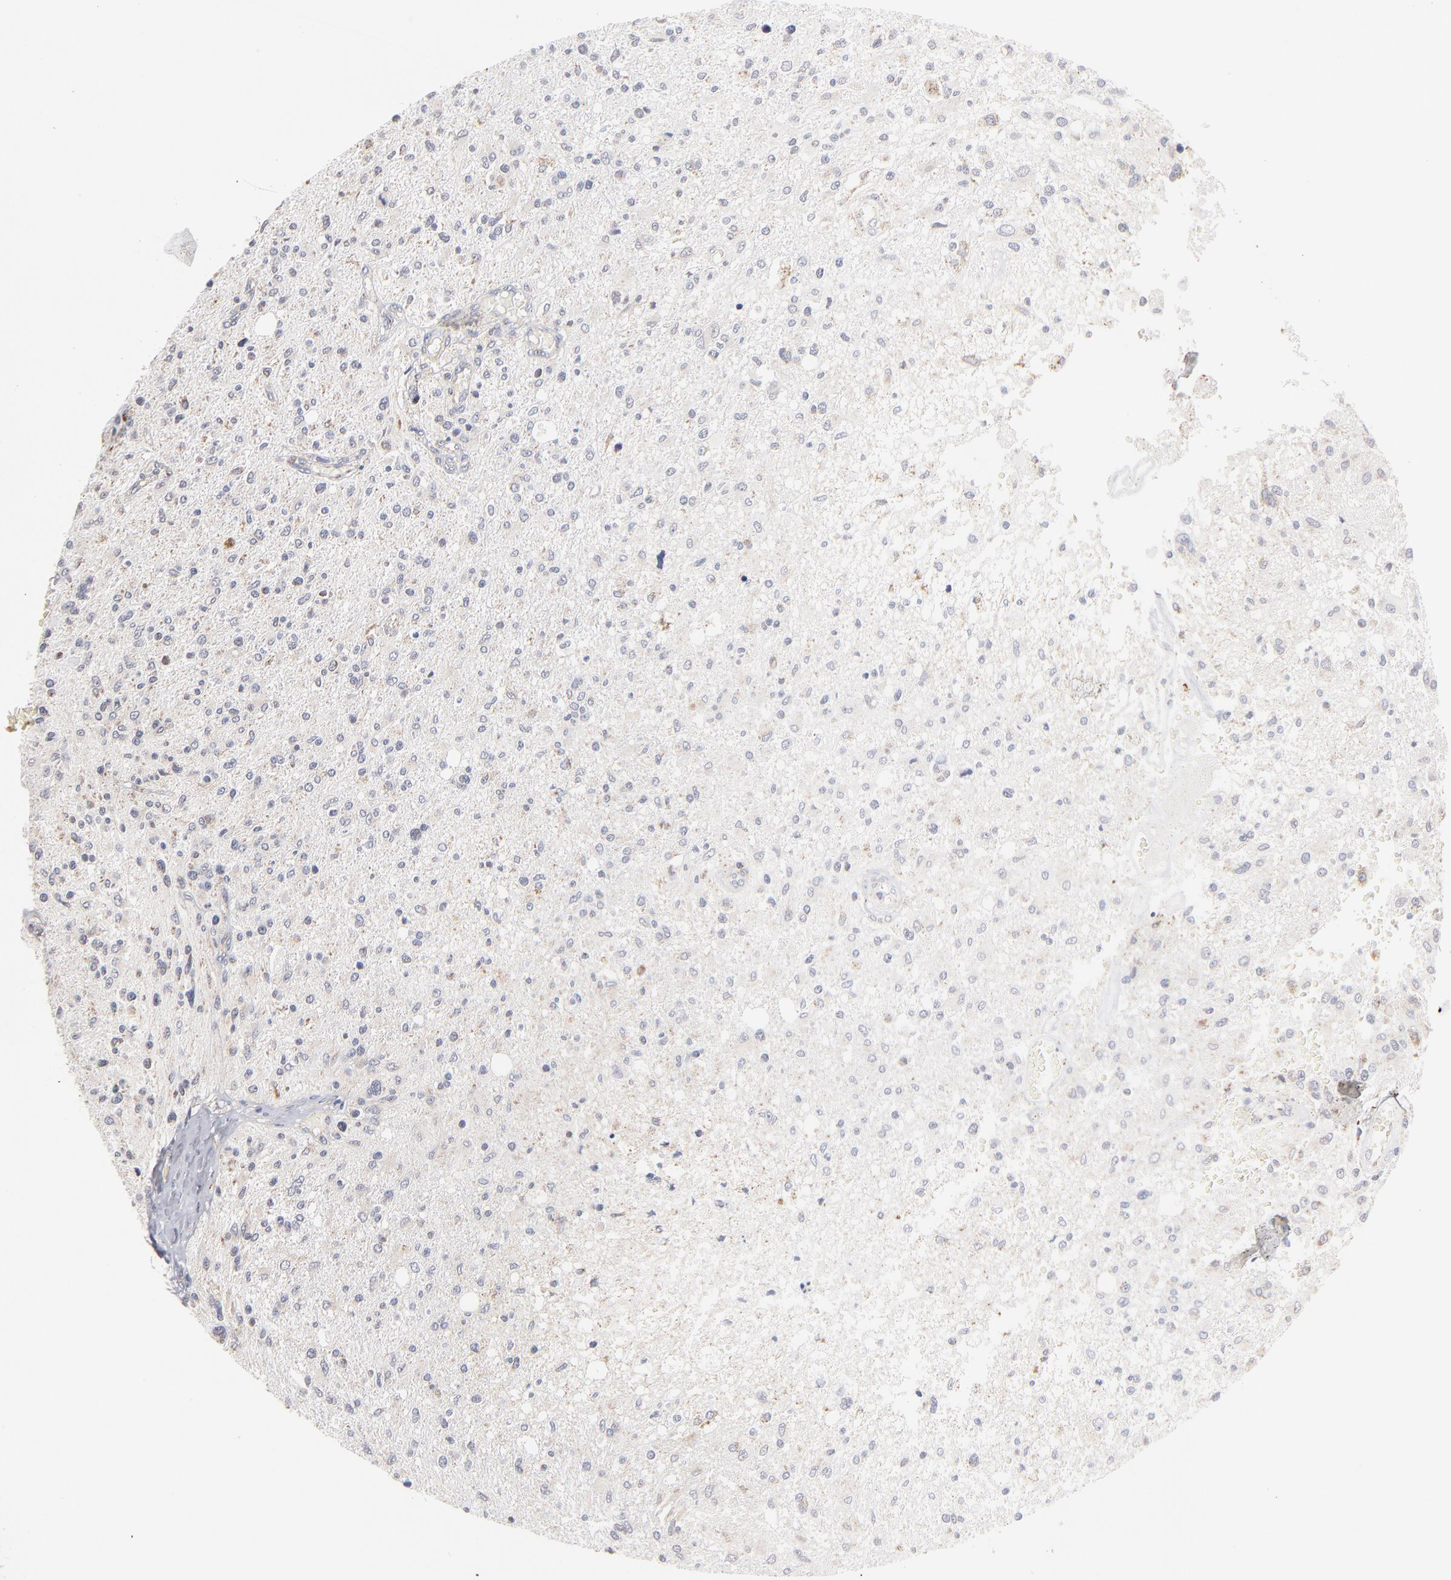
{"staining": {"intensity": "weak", "quantity": "<25%", "location": "cytoplasmic/membranous"}, "tissue": "glioma", "cell_type": "Tumor cells", "image_type": "cancer", "snomed": [{"axis": "morphology", "description": "Glioma, malignant, High grade"}, {"axis": "topography", "description": "Cerebral cortex"}], "caption": "This is an IHC image of high-grade glioma (malignant). There is no positivity in tumor cells.", "gene": "MRPL58", "patient": {"sex": "male", "age": 76}}